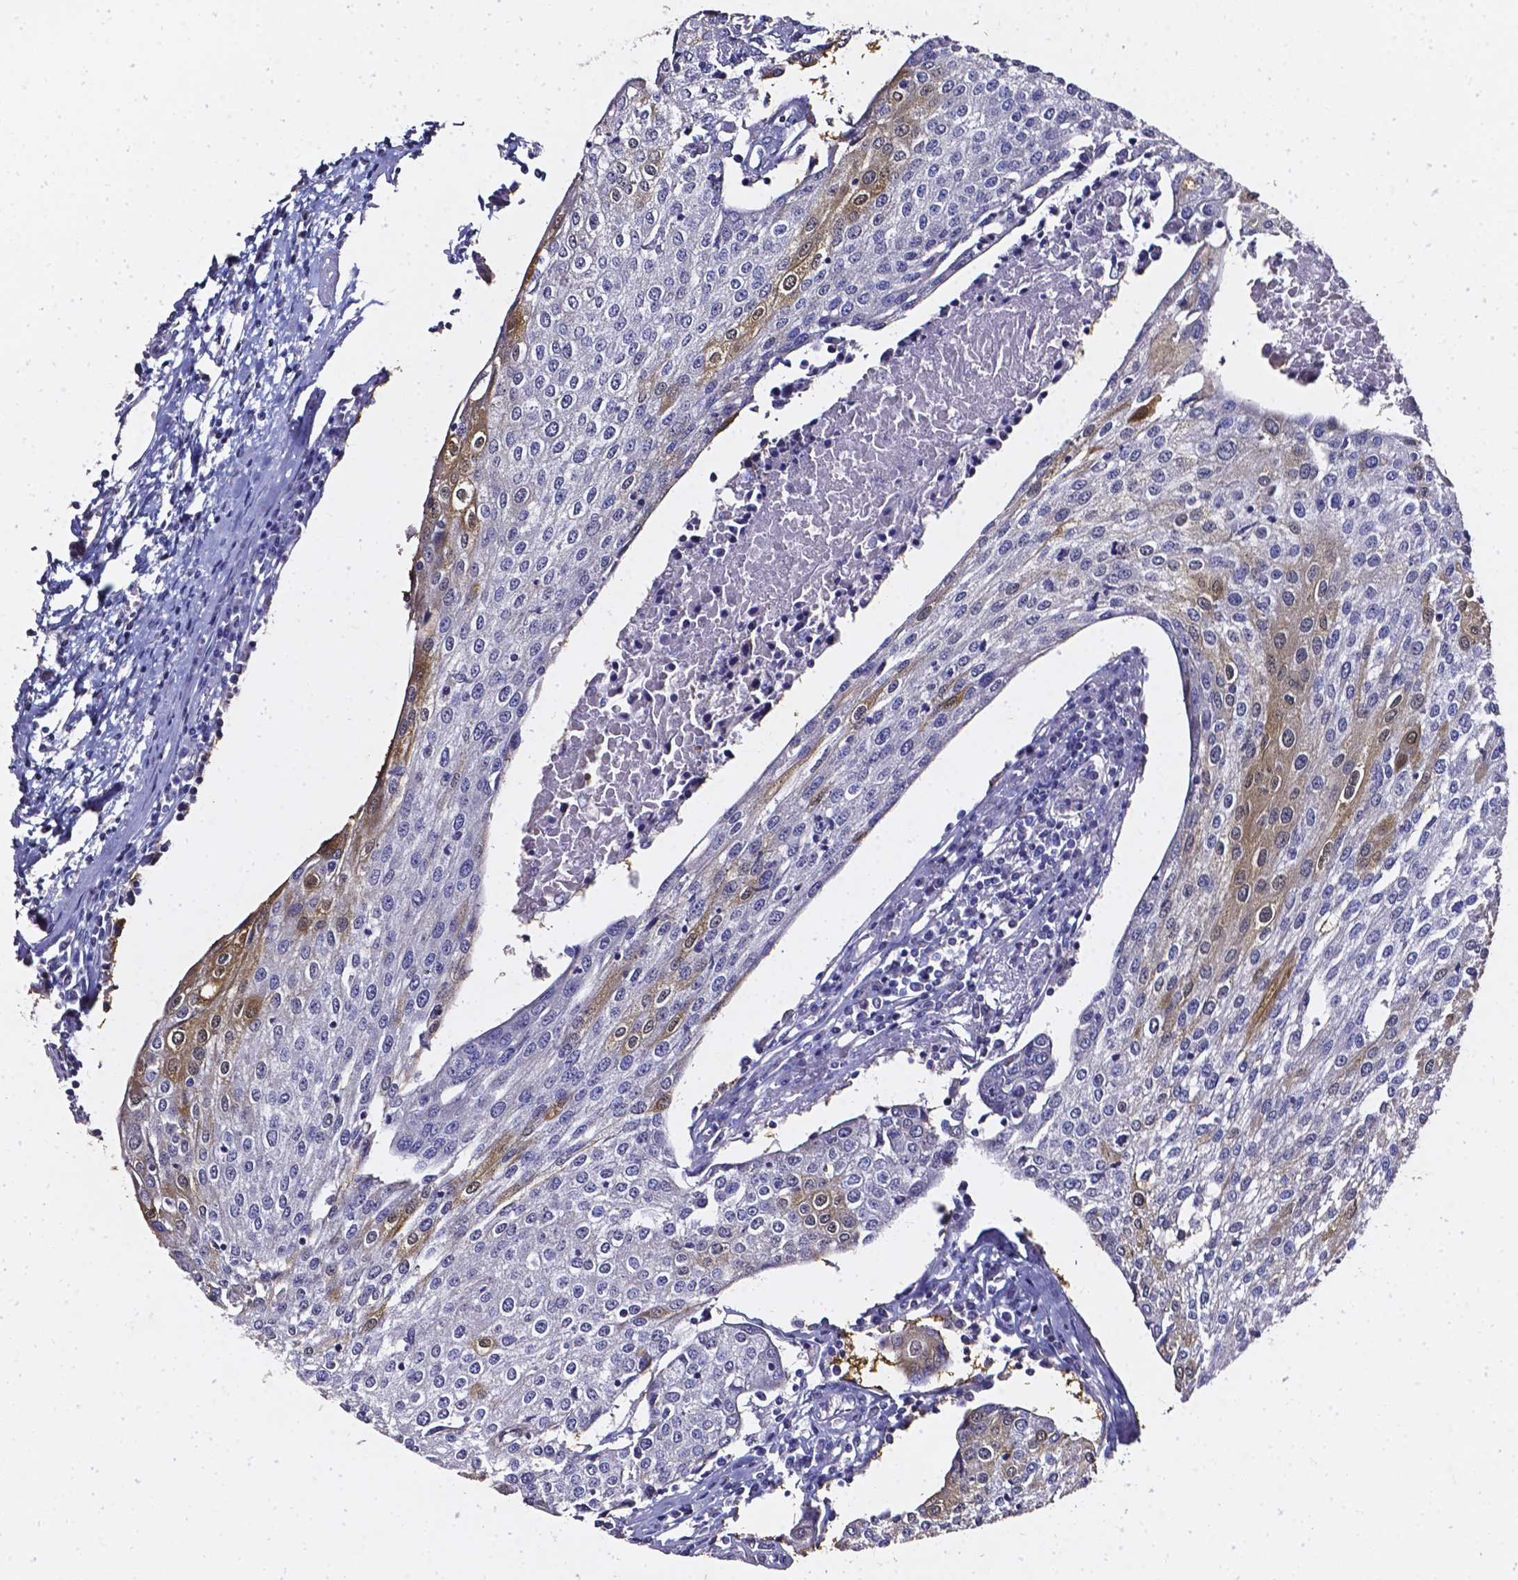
{"staining": {"intensity": "weak", "quantity": "<25%", "location": "cytoplasmic/membranous"}, "tissue": "urothelial cancer", "cell_type": "Tumor cells", "image_type": "cancer", "snomed": [{"axis": "morphology", "description": "Urothelial carcinoma, High grade"}, {"axis": "topography", "description": "Urinary bladder"}], "caption": "Immunohistochemistry (IHC) image of human high-grade urothelial carcinoma stained for a protein (brown), which displays no staining in tumor cells.", "gene": "AKR1B10", "patient": {"sex": "female", "age": 85}}